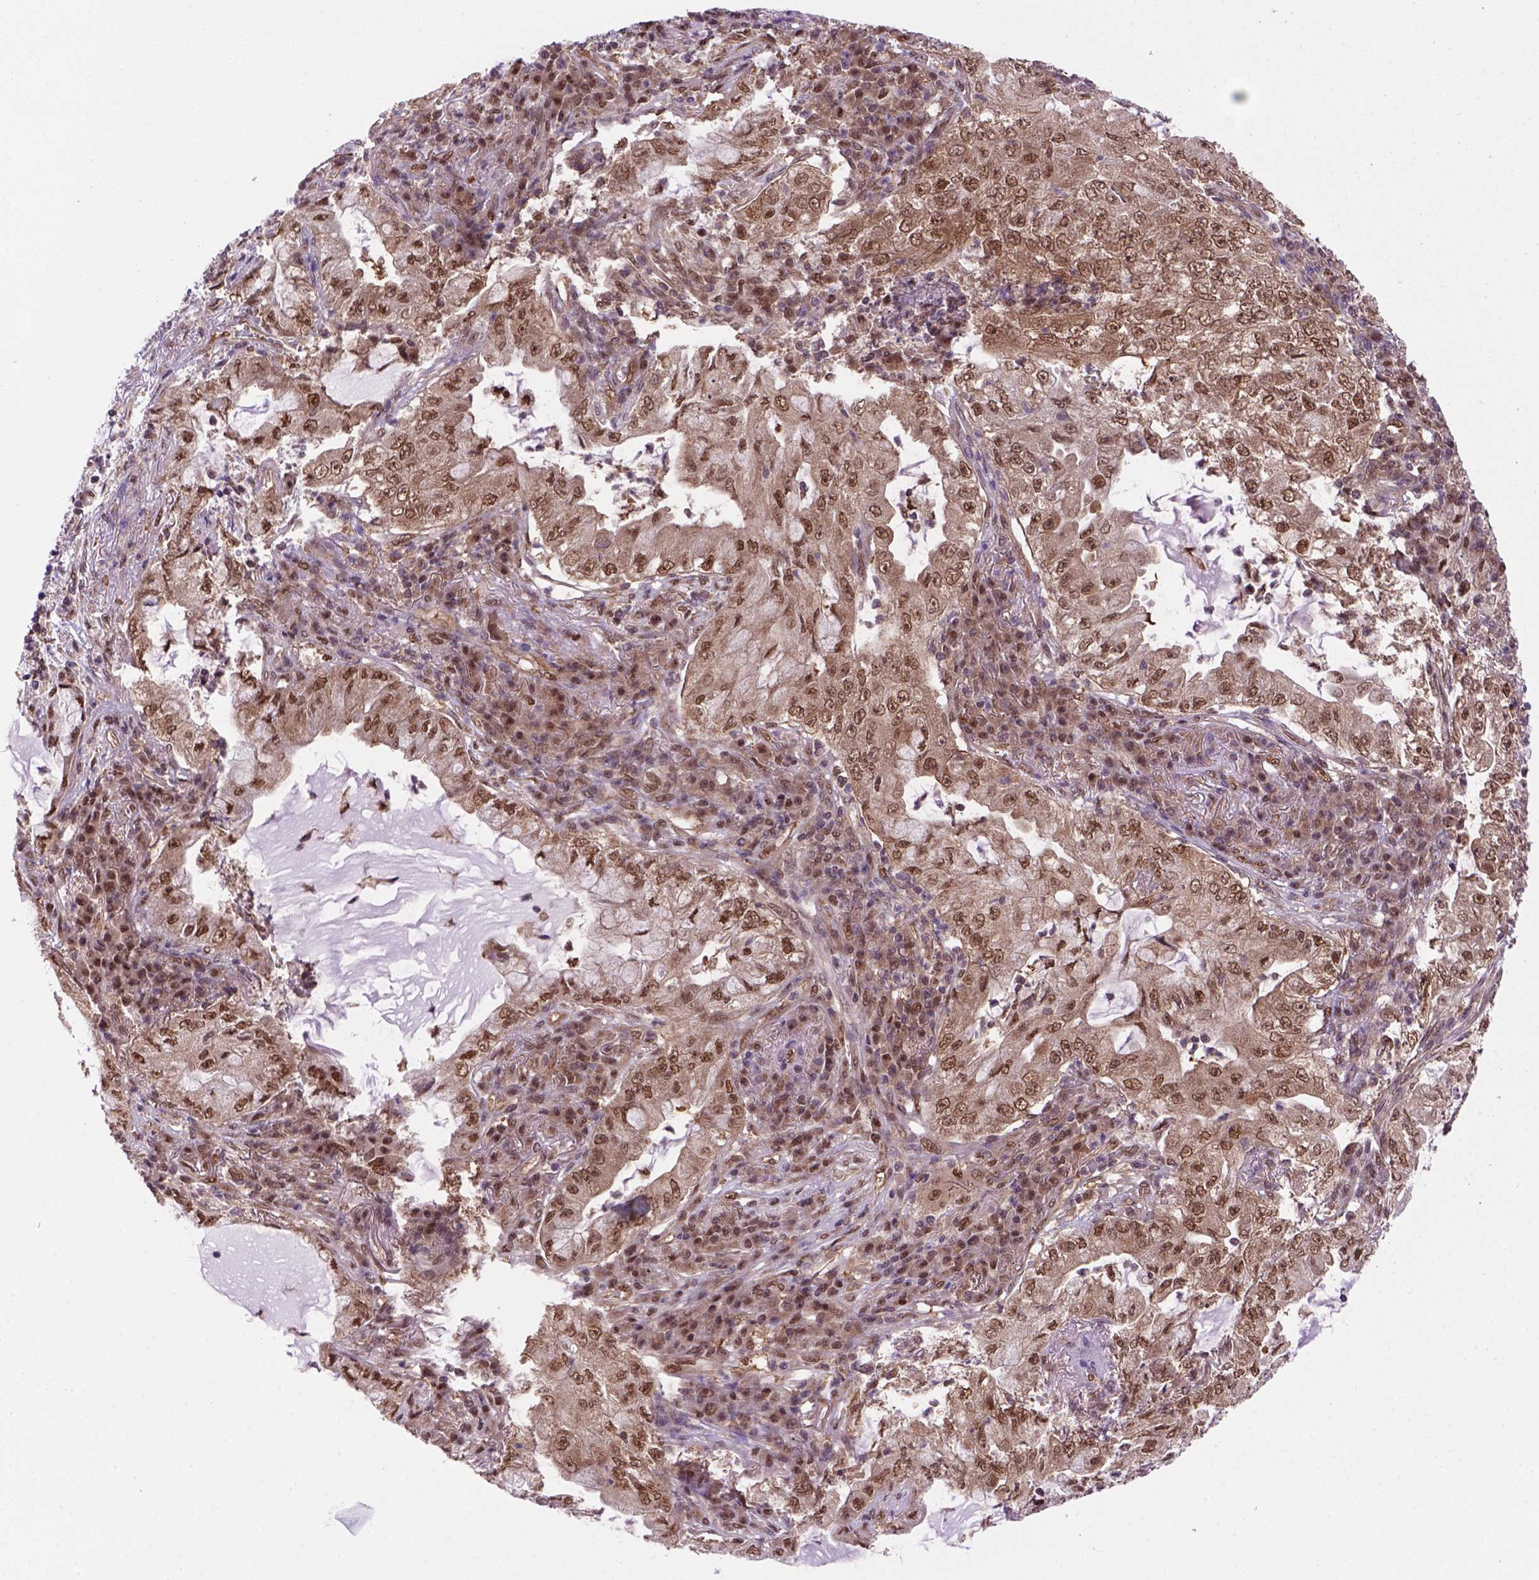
{"staining": {"intensity": "moderate", "quantity": ">75%", "location": "cytoplasmic/membranous,nuclear"}, "tissue": "lung cancer", "cell_type": "Tumor cells", "image_type": "cancer", "snomed": [{"axis": "morphology", "description": "Adenocarcinoma, NOS"}, {"axis": "topography", "description": "Lung"}], "caption": "Adenocarcinoma (lung) stained with a protein marker exhibits moderate staining in tumor cells.", "gene": "PSMC2", "patient": {"sex": "female", "age": 73}}